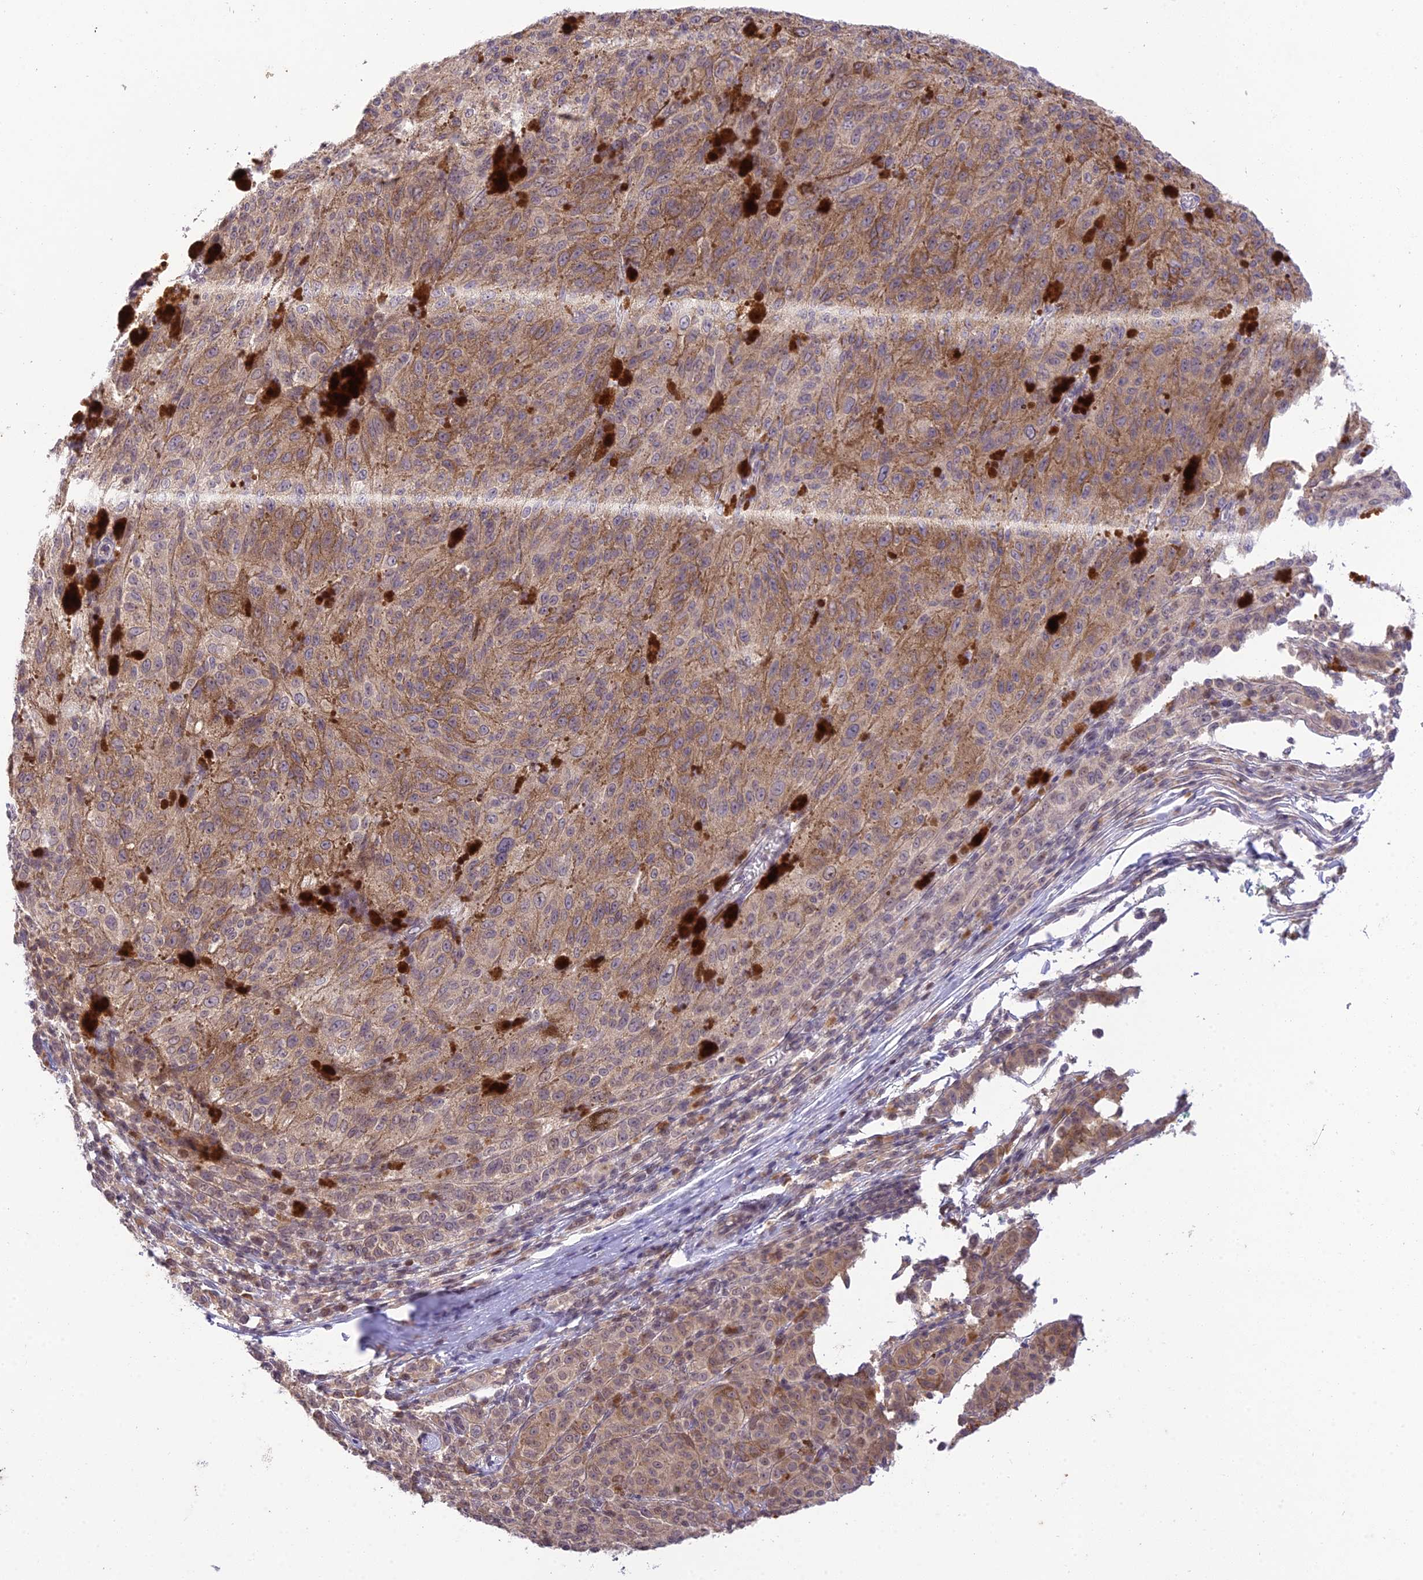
{"staining": {"intensity": "moderate", "quantity": ">75%", "location": "cytoplasmic/membranous"}, "tissue": "melanoma", "cell_type": "Tumor cells", "image_type": "cancer", "snomed": [{"axis": "morphology", "description": "Malignant melanoma, NOS"}, {"axis": "topography", "description": "Skin"}], "caption": "This image reveals IHC staining of malignant melanoma, with medium moderate cytoplasmic/membranous staining in about >75% of tumor cells.", "gene": "TEKT1", "patient": {"sex": "female", "age": 52}}